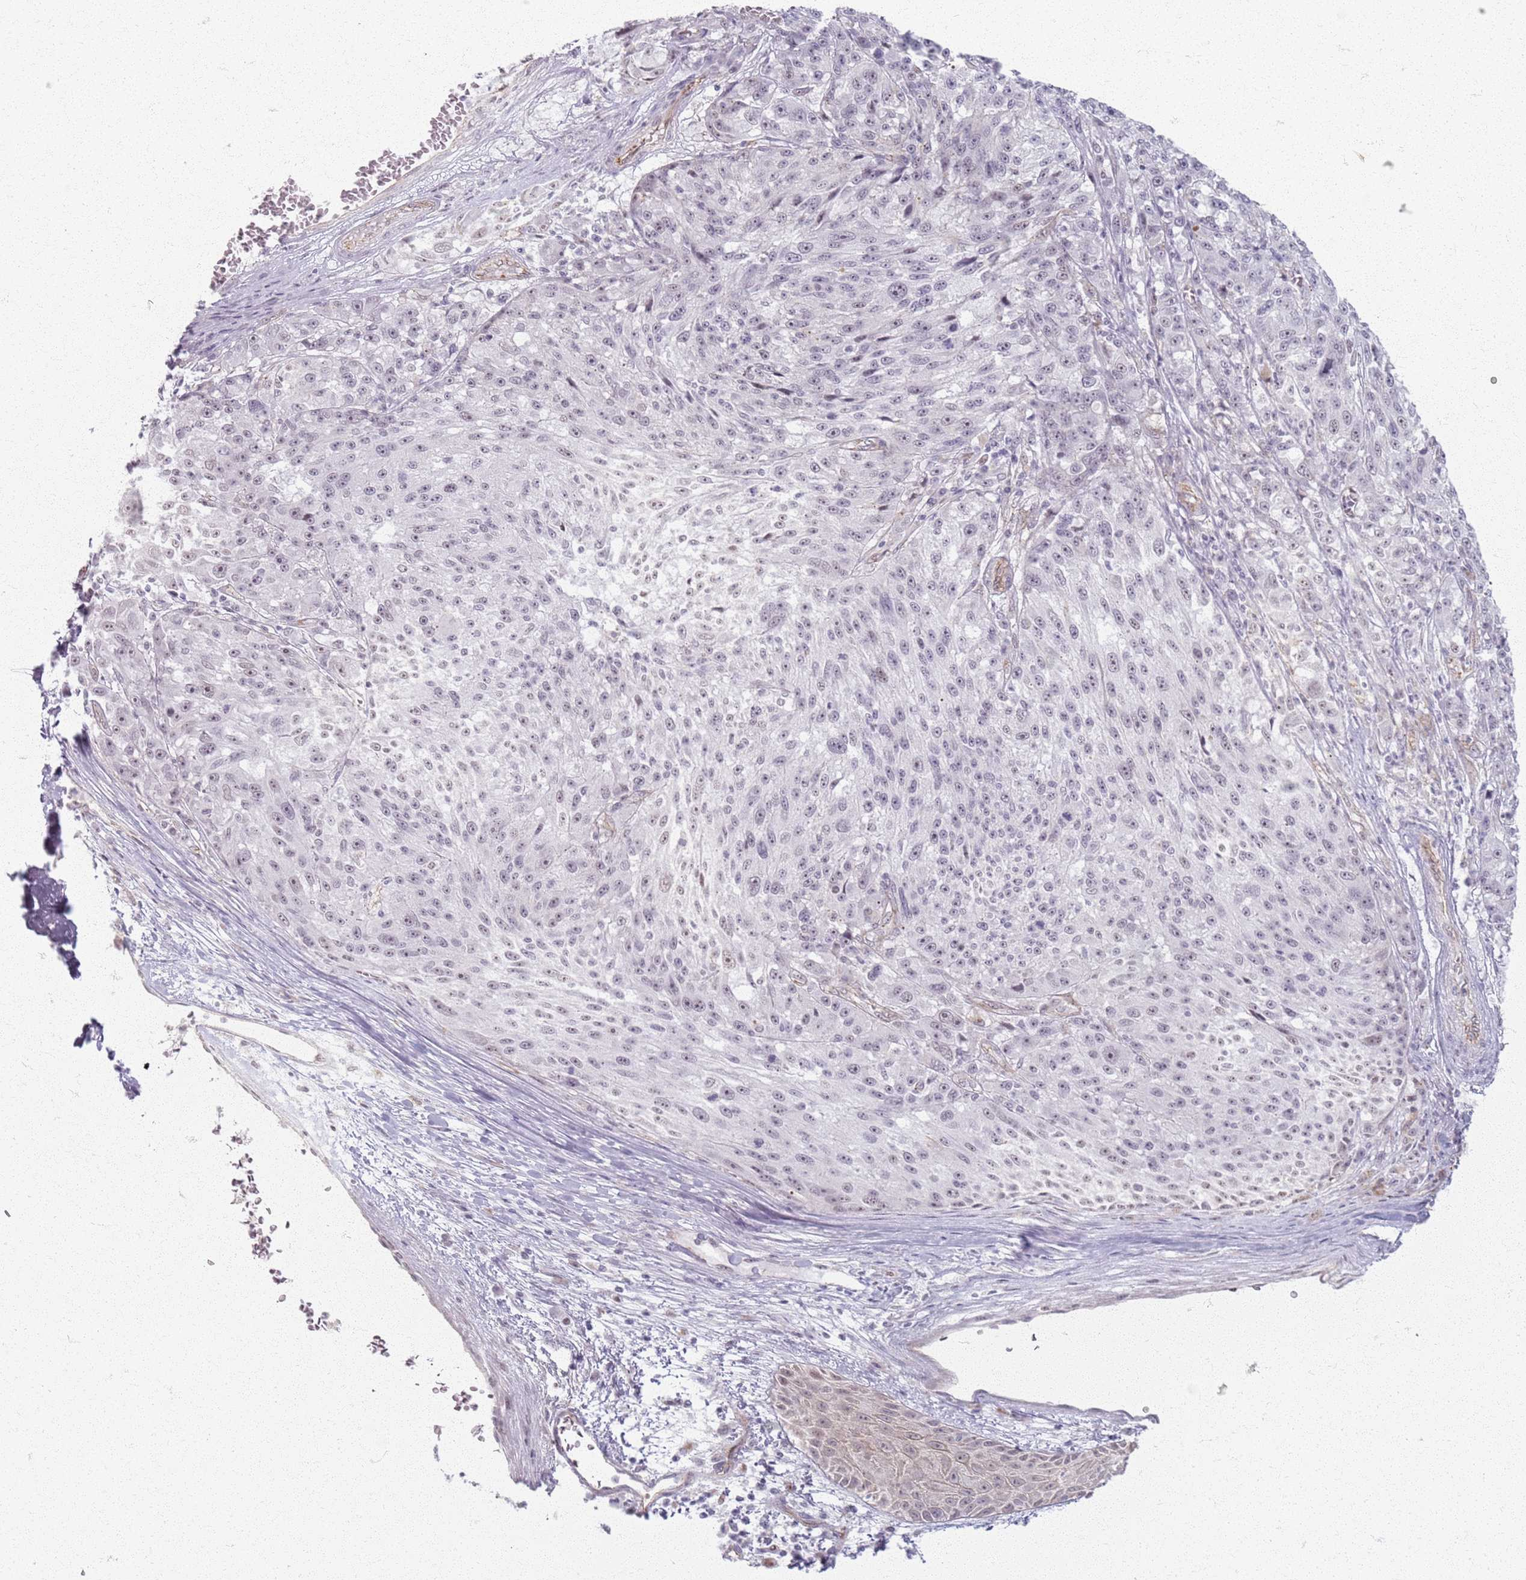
{"staining": {"intensity": "weak", "quantity": "<25%", "location": "nuclear"}, "tissue": "melanoma", "cell_type": "Tumor cells", "image_type": "cancer", "snomed": [{"axis": "morphology", "description": "Malignant melanoma, NOS"}, {"axis": "topography", "description": "Skin"}], "caption": "Protein analysis of malignant melanoma exhibits no significant positivity in tumor cells. (DAB (3,3'-diaminobenzidine) IHC visualized using brightfield microscopy, high magnification).", "gene": "KCNA5", "patient": {"sex": "male", "age": 53}}